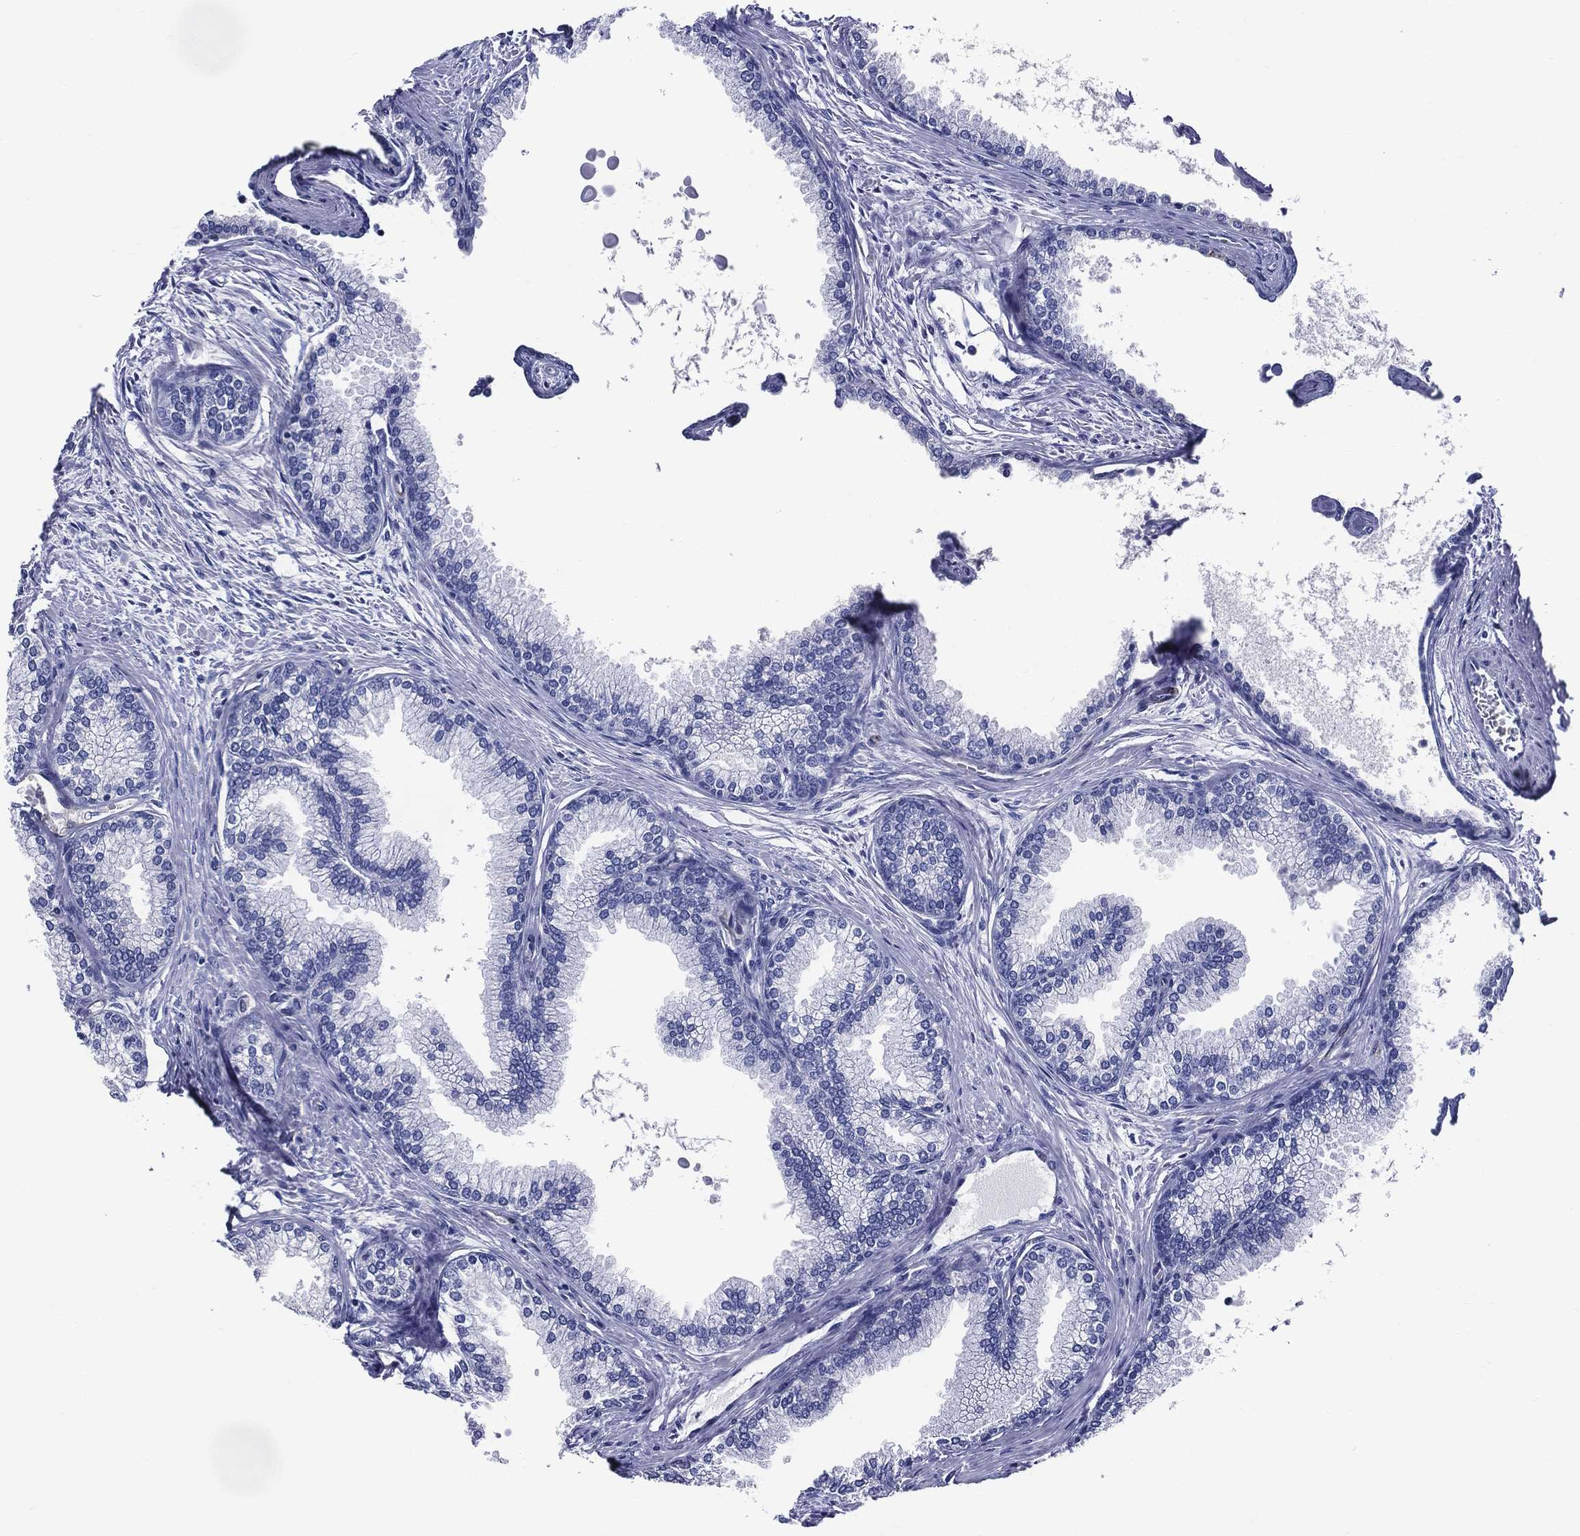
{"staining": {"intensity": "negative", "quantity": "none", "location": "none"}, "tissue": "prostate", "cell_type": "Glandular cells", "image_type": "normal", "snomed": [{"axis": "morphology", "description": "Normal tissue, NOS"}, {"axis": "topography", "description": "Prostate"}], "caption": "Protein analysis of normal prostate exhibits no significant positivity in glandular cells.", "gene": "ACE2", "patient": {"sex": "male", "age": 72}}